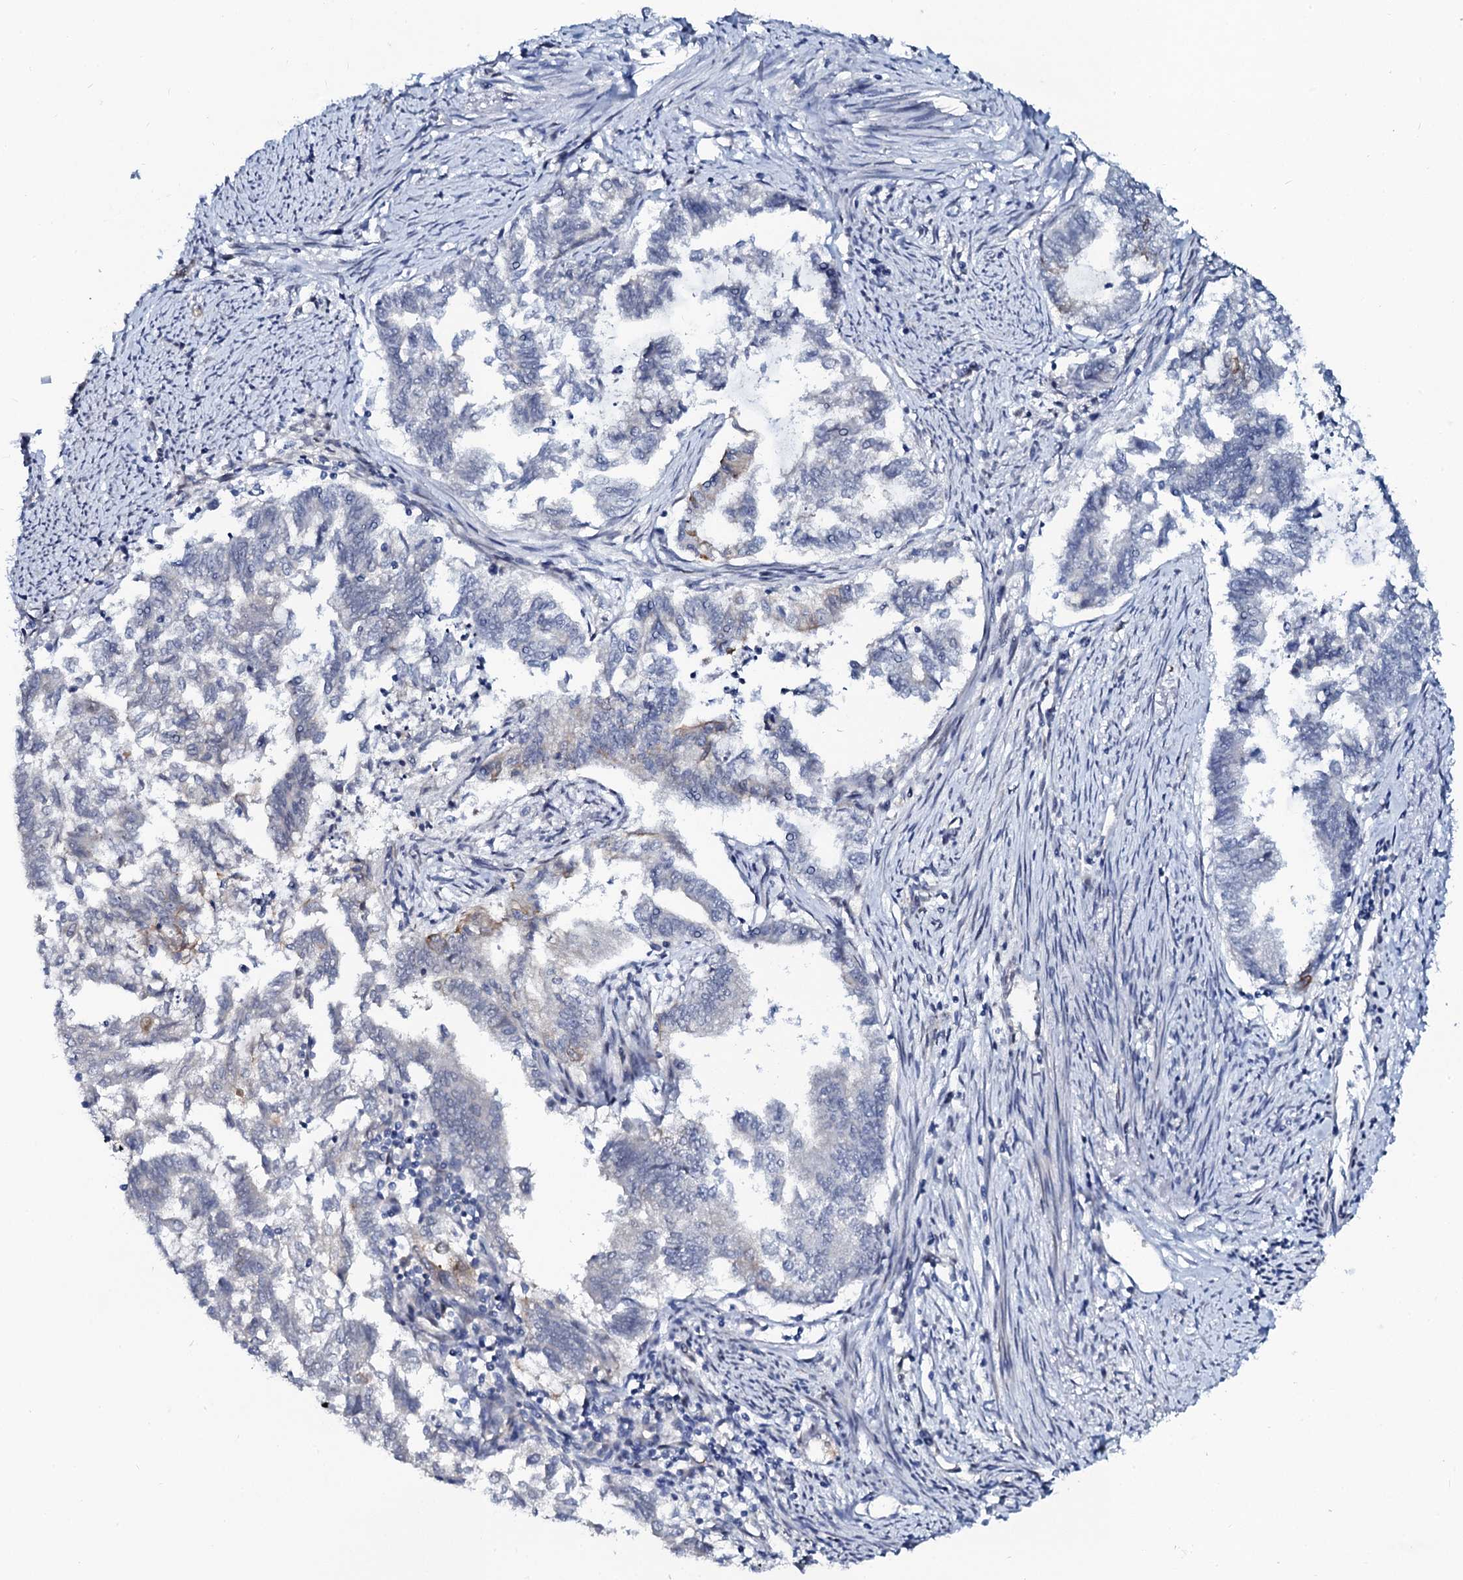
{"staining": {"intensity": "negative", "quantity": "none", "location": "none"}, "tissue": "endometrial cancer", "cell_type": "Tumor cells", "image_type": "cancer", "snomed": [{"axis": "morphology", "description": "Adenocarcinoma, NOS"}, {"axis": "topography", "description": "Endometrium"}], "caption": "Endometrial cancer was stained to show a protein in brown. There is no significant positivity in tumor cells.", "gene": "C10orf88", "patient": {"sex": "female", "age": 79}}